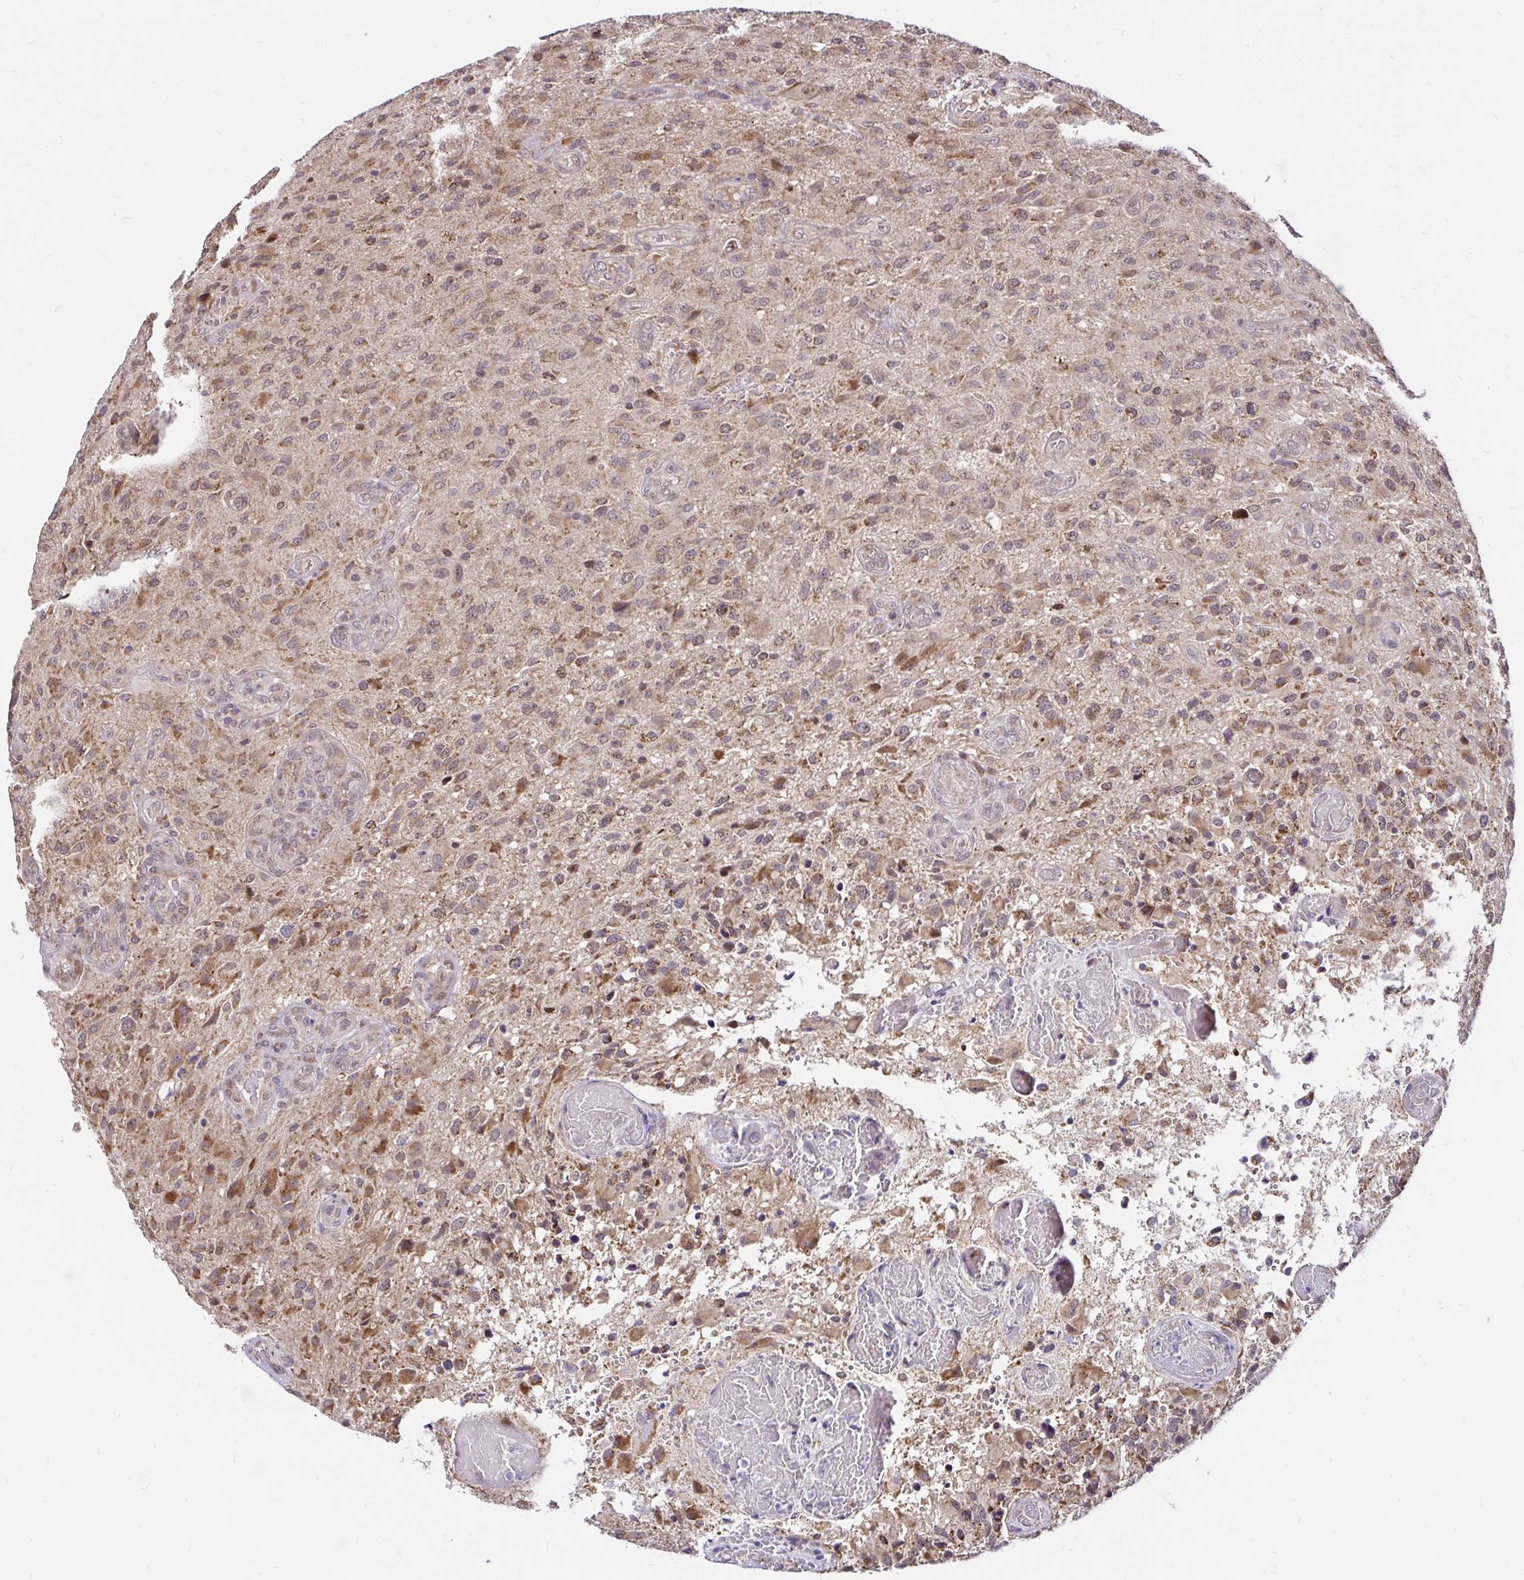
{"staining": {"intensity": "moderate", "quantity": "25%-75%", "location": "cytoplasmic/membranous"}, "tissue": "glioma", "cell_type": "Tumor cells", "image_type": "cancer", "snomed": [{"axis": "morphology", "description": "Glioma, malignant, High grade"}, {"axis": "topography", "description": "Brain"}], "caption": "The immunohistochemical stain labels moderate cytoplasmic/membranous expression in tumor cells of glioma tissue.", "gene": "TIMM50", "patient": {"sex": "male", "age": 53}}